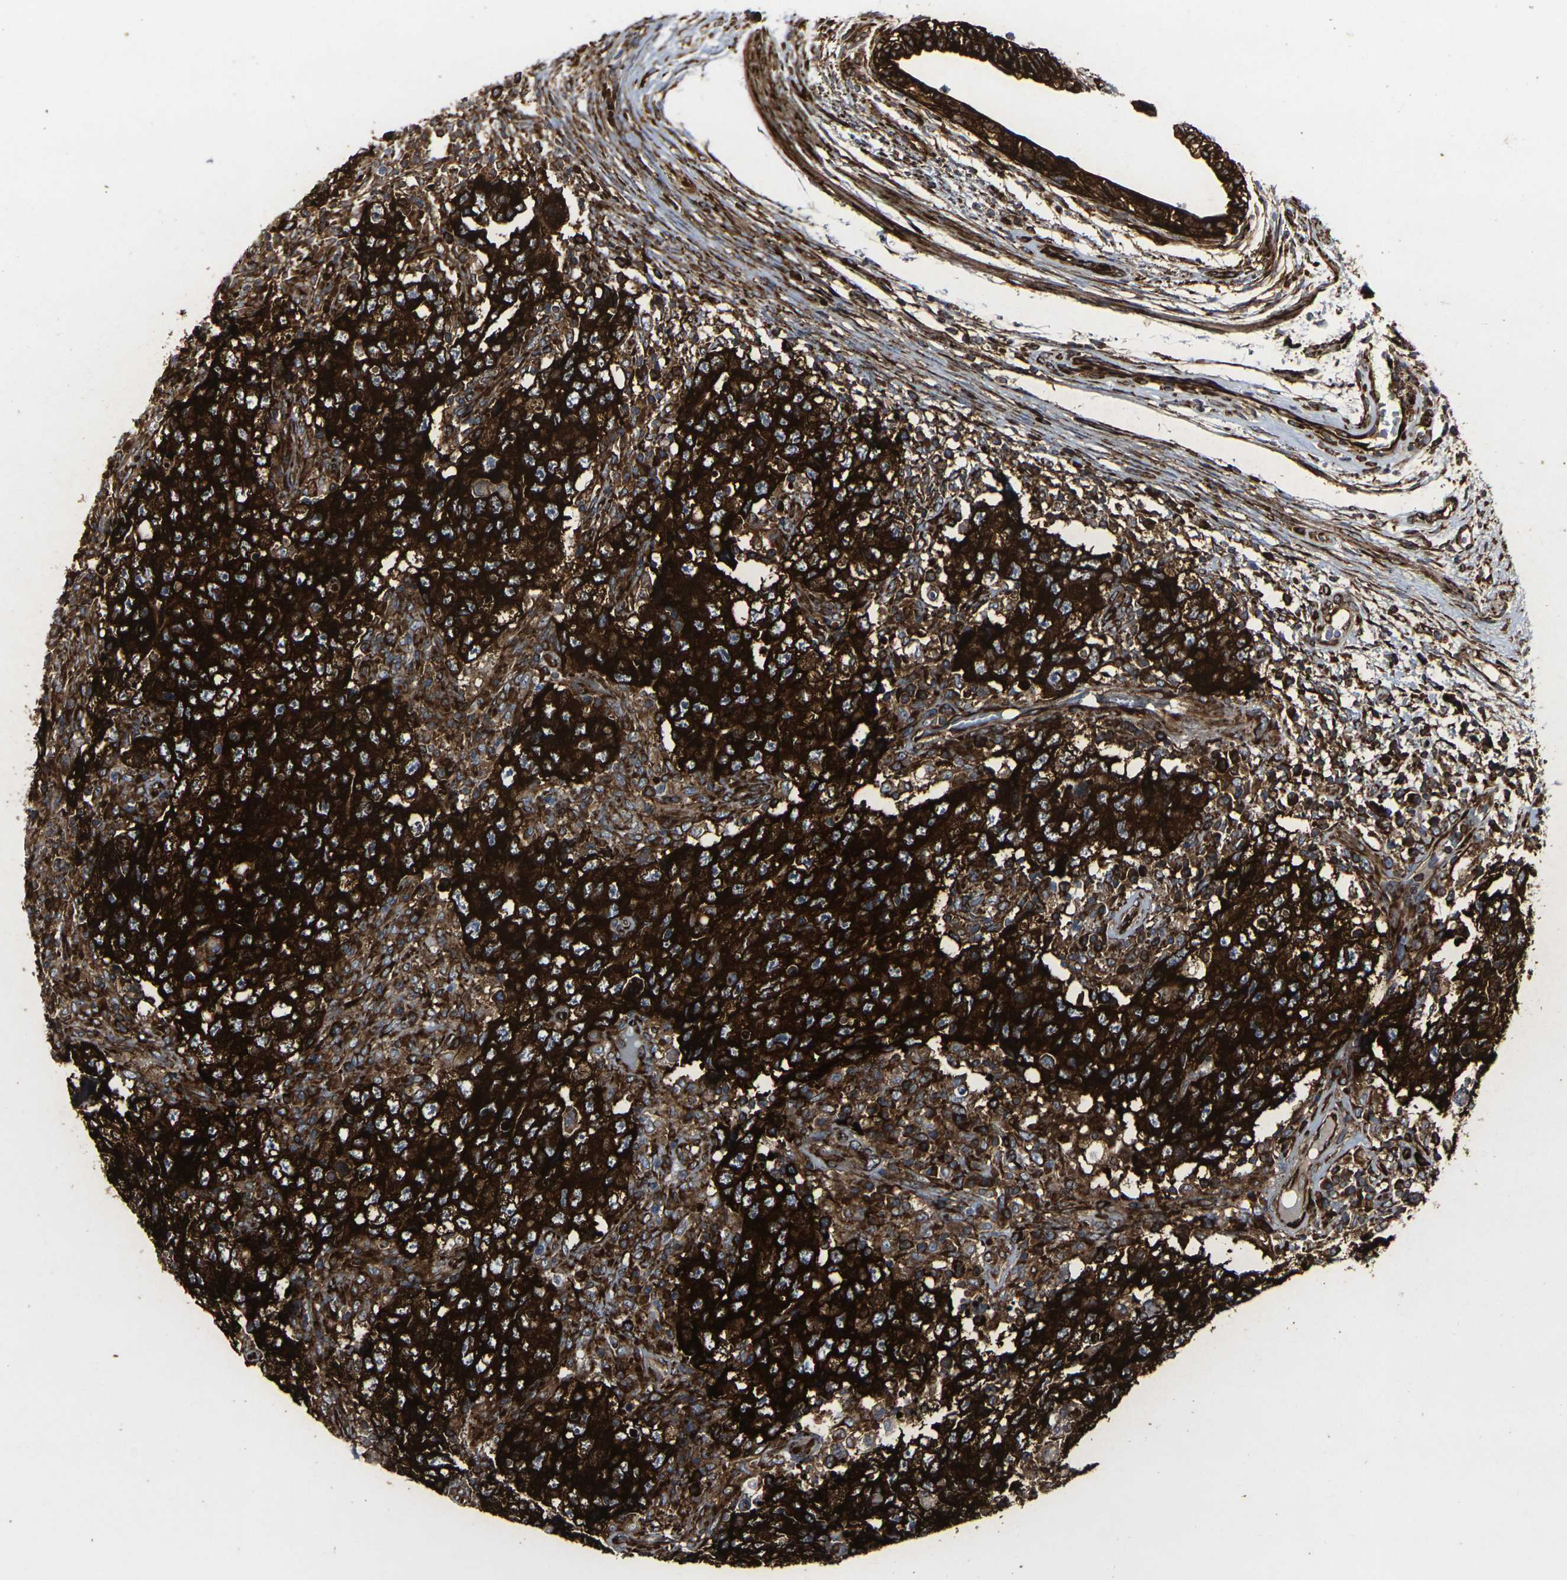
{"staining": {"intensity": "strong", "quantity": ">75%", "location": "cytoplasmic/membranous"}, "tissue": "testis cancer", "cell_type": "Tumor cells", "image_type": "cancer", "snomed": [{"axis": "morphology", "description": "Carcinoma, Embryonal, NOS"}, {"axis": "topography", "description": "Testis"}], "caption": "Immunohistochemical staining of testis embryonal carcinoma demonstrates high levels of strong cytoplasmic/membranous protein expression in about >75% of tumor cells.", "gene": "MARCHF2", "patient": {"sex": "male", "age": 26}}